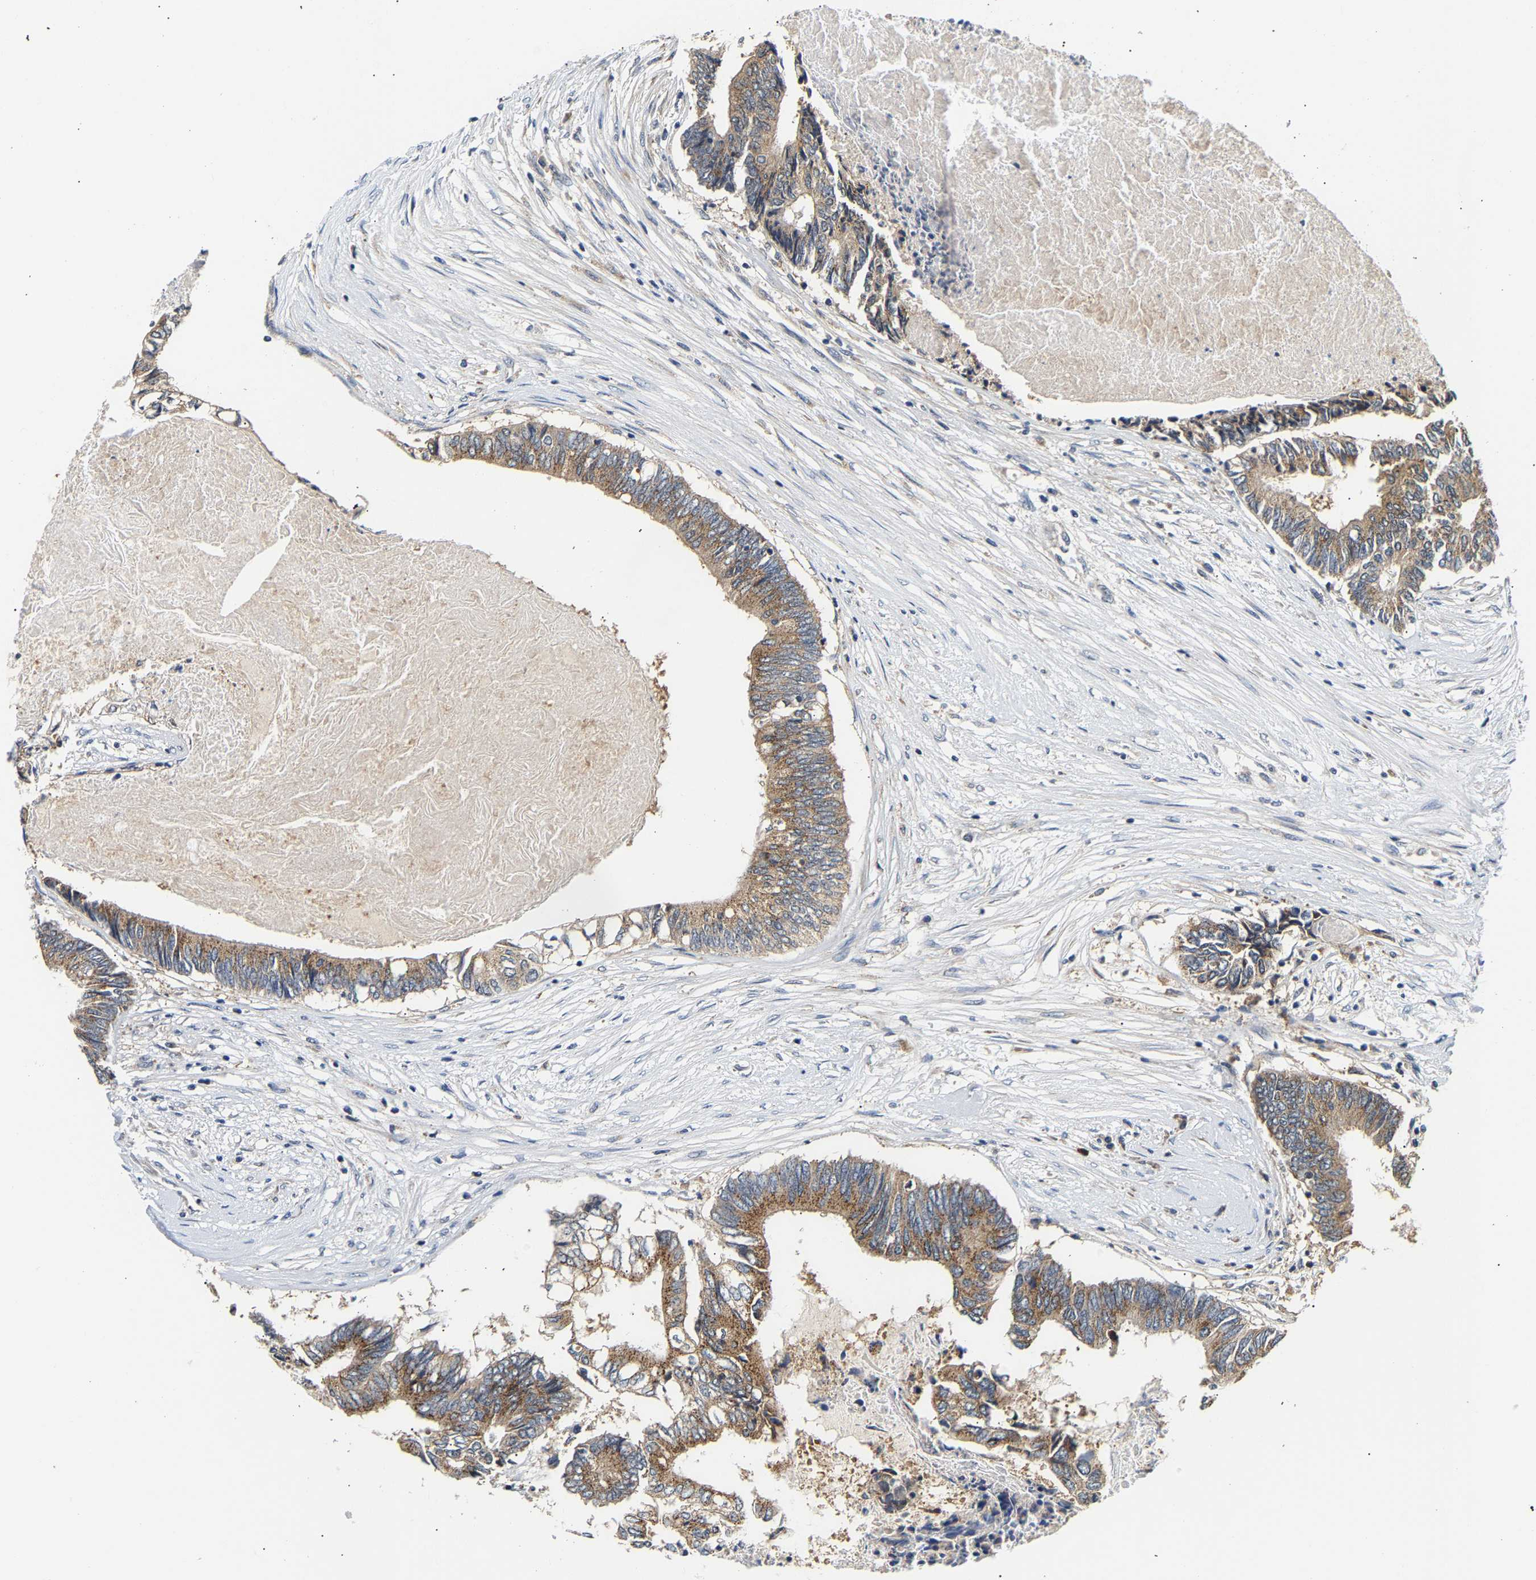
{"staining": {"intensity": "moderate", "quantity": ">75%", "location": "cytoplasmic/membranous"}, "tissue": "colorectal cancer", "cell_type": "Tumor cells", "image_type": "cancer", "snomed": [{"axis": "morphology", "description": "Adenocarcinoma, NOS"}, {"axis": "topography", "description": "Rectum"}], "caption": "A high-resolution photomicrograph shows IHC staining of colorectal cancer (adenocarcinoma), which shows moderate cytoplasmic/membranous staining in approximately >75% of tumor cells.", "gene": "PPID", "patient": {"sex": "male", "age": 63}}